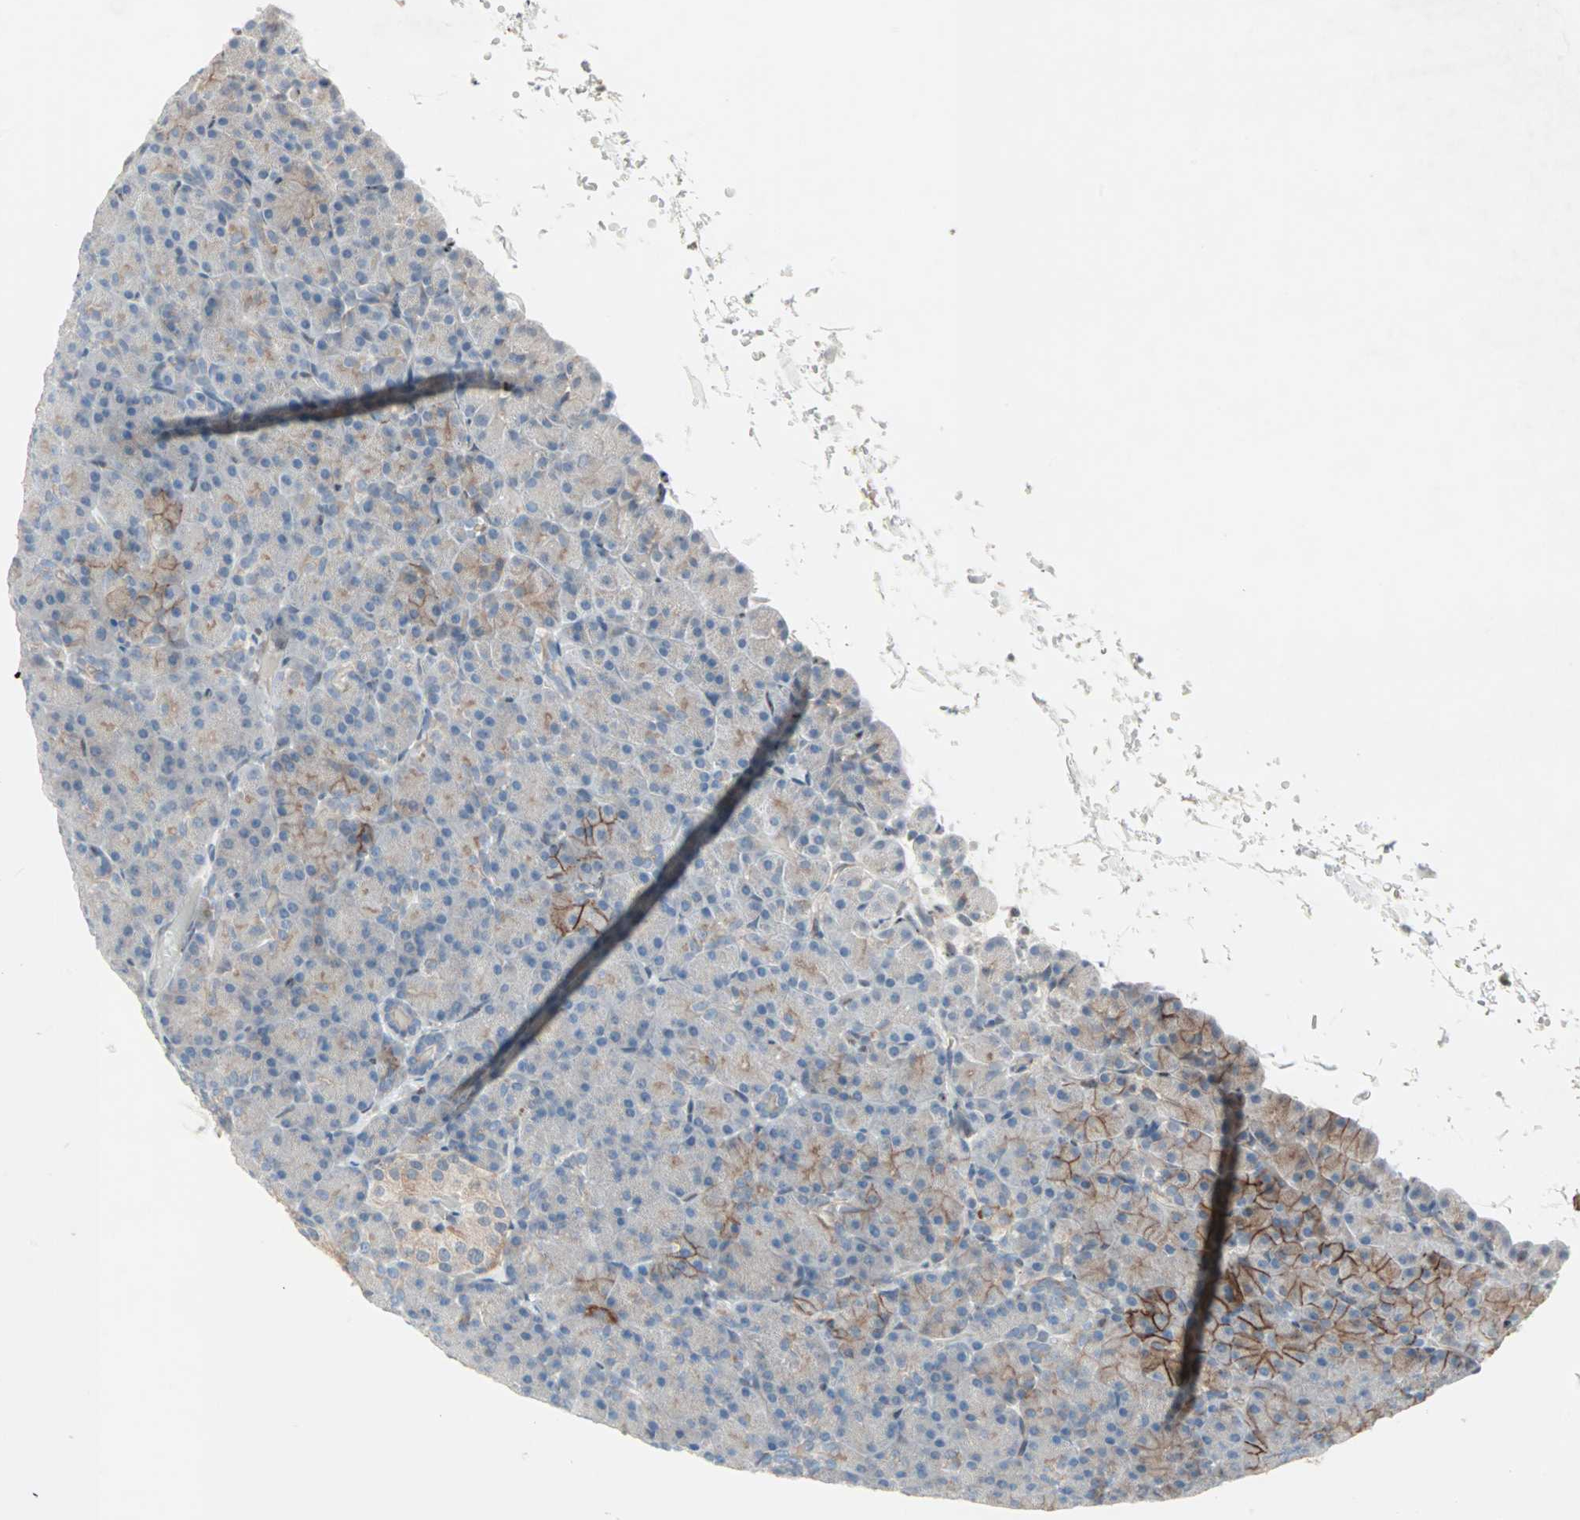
{"staining": {"intensity": "moderate", "quantity": "25%-75%", "location": "cytoplasmic/membranous"}, "tissue": "pancreas", "cell_type": "Exocrine glandular cells", "image_type": "normal", "snomed": [{"axis": "morphology", "description": "Normal tissue, NOS"}, {"axis": "topography", "description": "Pancreas"}], "caption": "High-magnification brightfield microscopy of normal pancreas stained with DAB (3,3'-diaminobenzidine) (brown) and counterstained with hematoxylin (blue). exocrine glandular cells exhibit moderate cytoplasmic/membranous staining is seen in about25%-75% of cells. The staining was performed using DAB, with brown indicating positive protein expression. Nuclei are stained blue with hematoxylin.", "gene": "CAND2", "patient": {"sex": "female", "age": 43}}